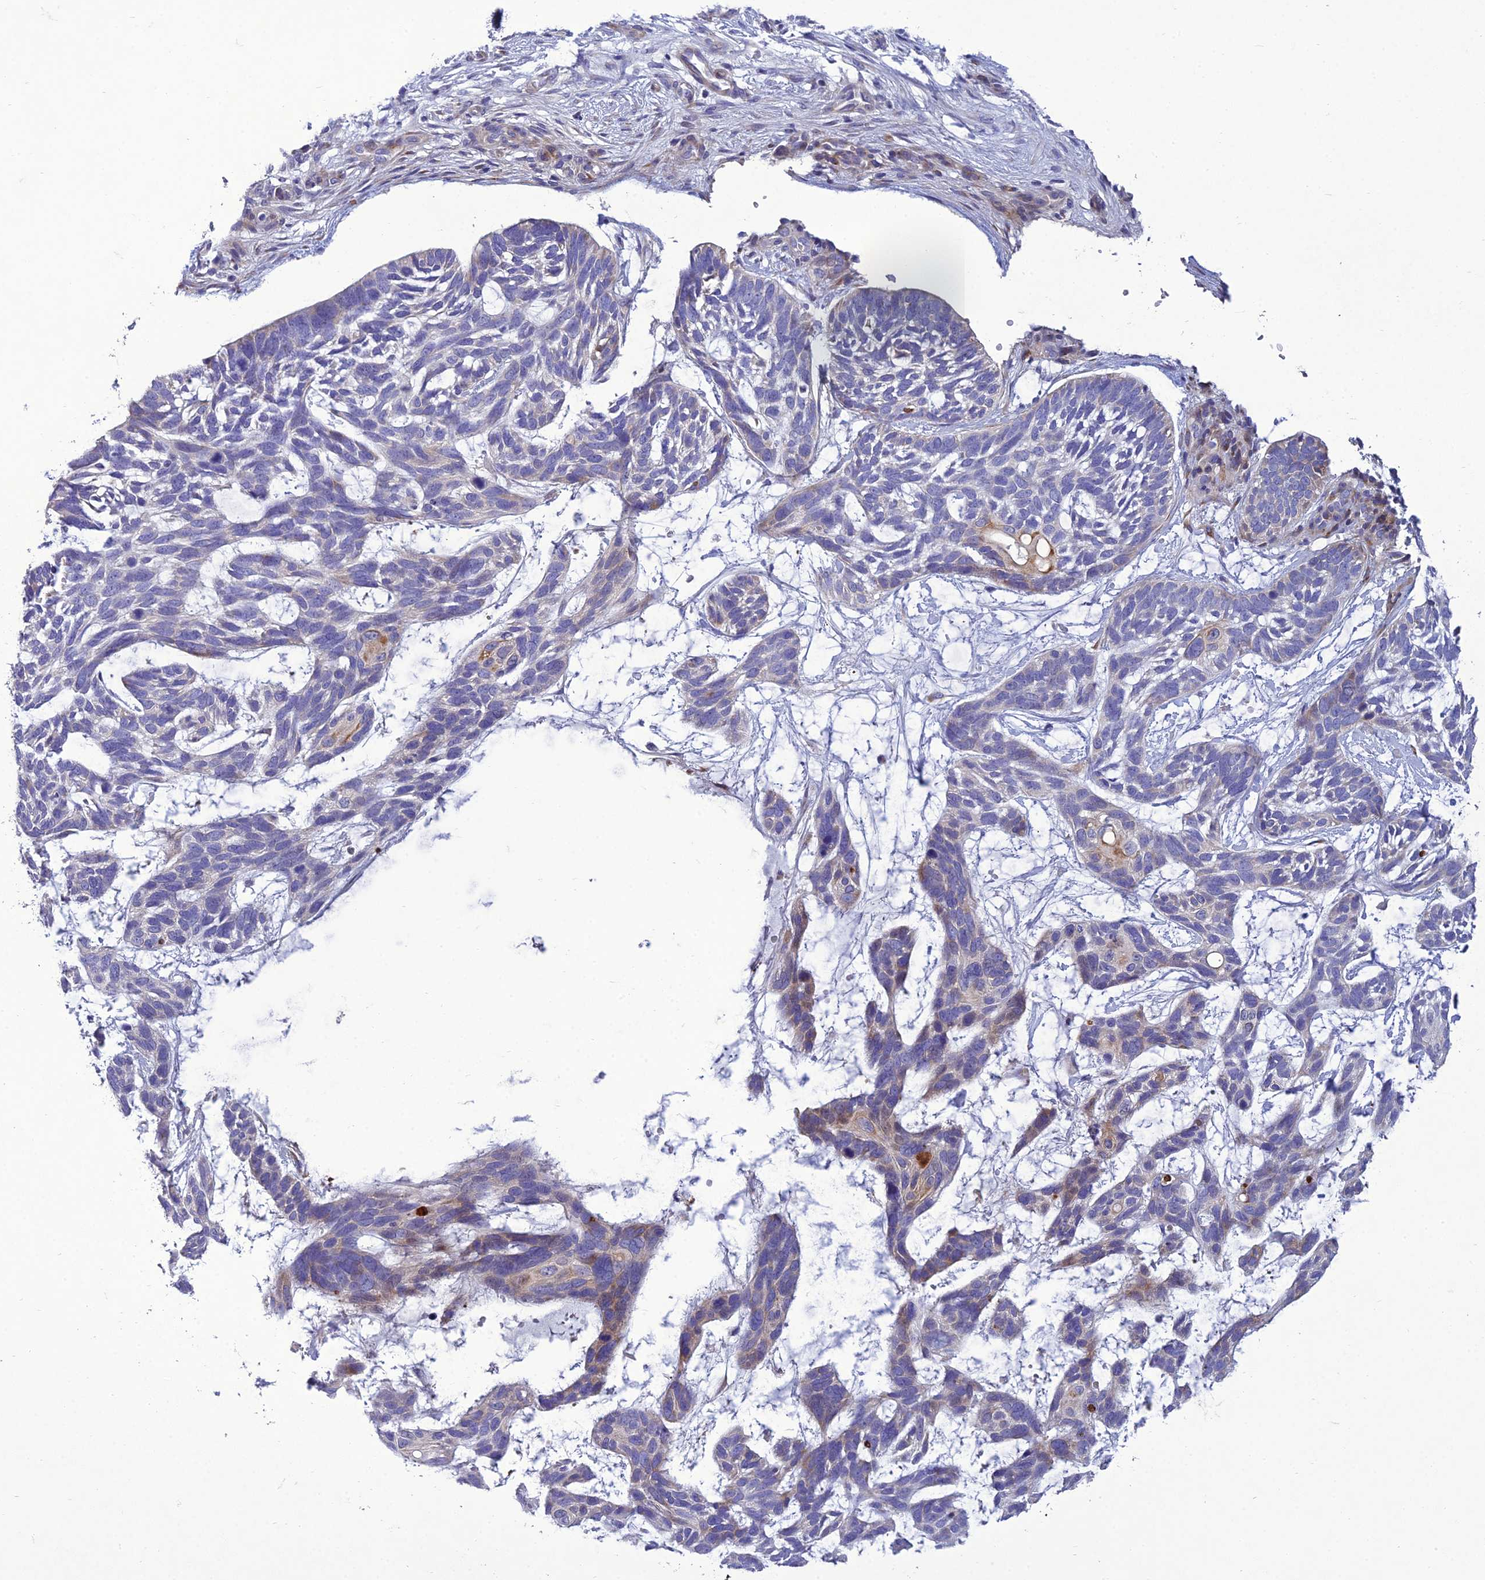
{"staining": {"intensity": "weak", "quantity": "<25%", "location": "cytoplasmic/membranous"}, "tissue": "skin cancer", "cell_type": "Tumor cells", "image_type": "cancer", "snomed": [{"axis": "morphology", "description": "Basal cell carcinoma"}, {"axis": "topography", "description": "Skin"}], "caption": "The immunohistochemistry histopathology image has no significant staining in tumor cells of skin basal cell carcinoma tissue.", "gene": "ADIPOR2", "patient": {"sex": "male", "age": 88}}